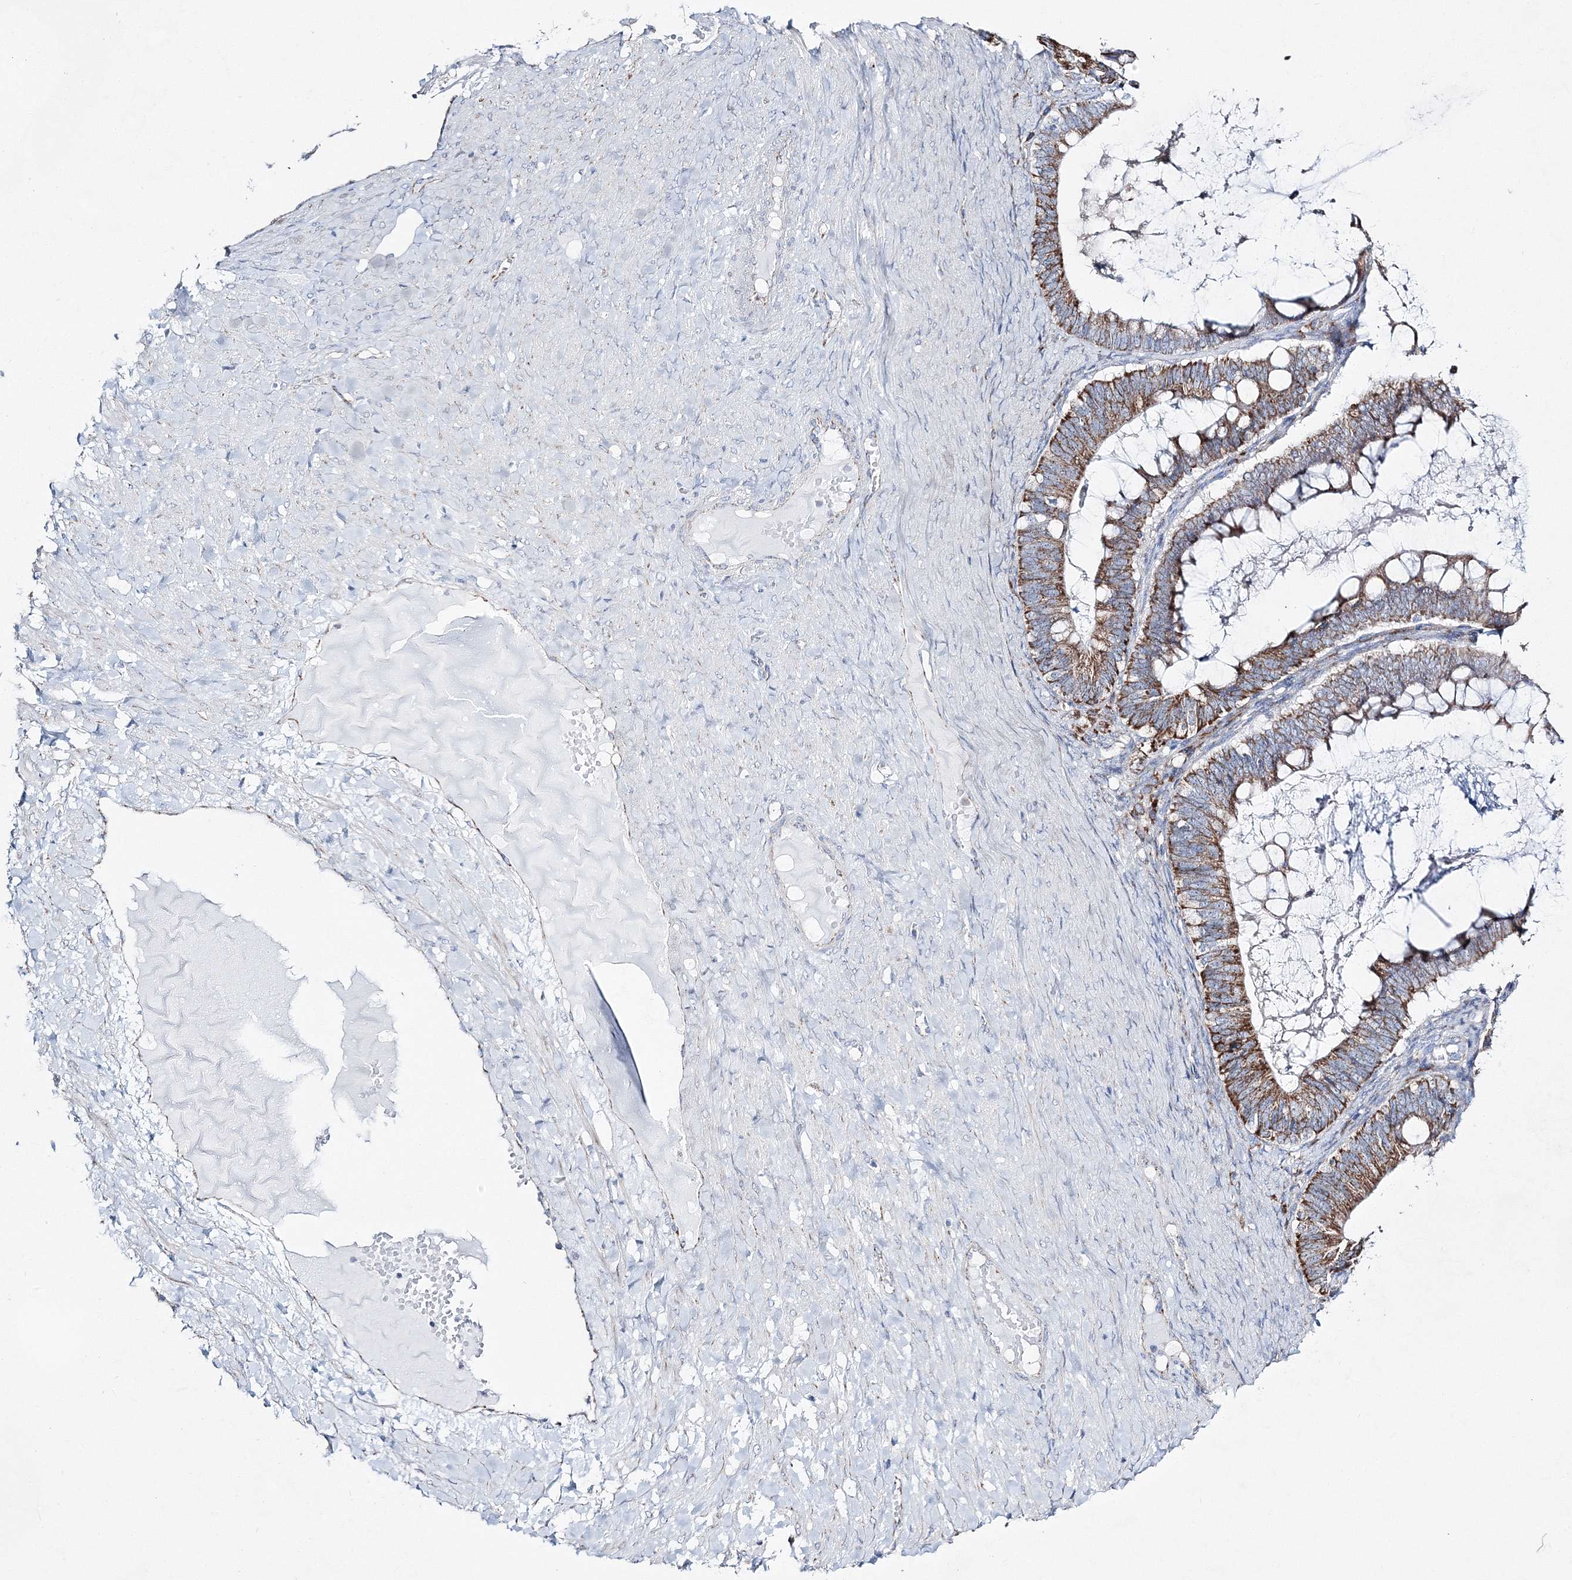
{"staining": {"intensity": "moderate", "quantity": ">75%", "location": "cytoplasmic/membranous"}, "tissue": "ovarian cancer", "cell_type": "Tumor cells", "image_type": "cancer", "snomed": [{"axis": "morphology", "description": "Cystadenocarcinoma, mucinous, NOS"}, {"axis": "topography", "description": "Ovary"}], "caption": "Tumor cells demonstrate medium levels of moderate cytoplasmic/membranous staining in approximately >75% of cells in human ovarian cancer (mucinous cystadenocarcinoma). Using DAB (brown) and hematoxylin (blue) stains, captured at high magnification using brightfield microscopy.", "gene": "HIBCH", "patient": {"sex": "female", "age": 61}}